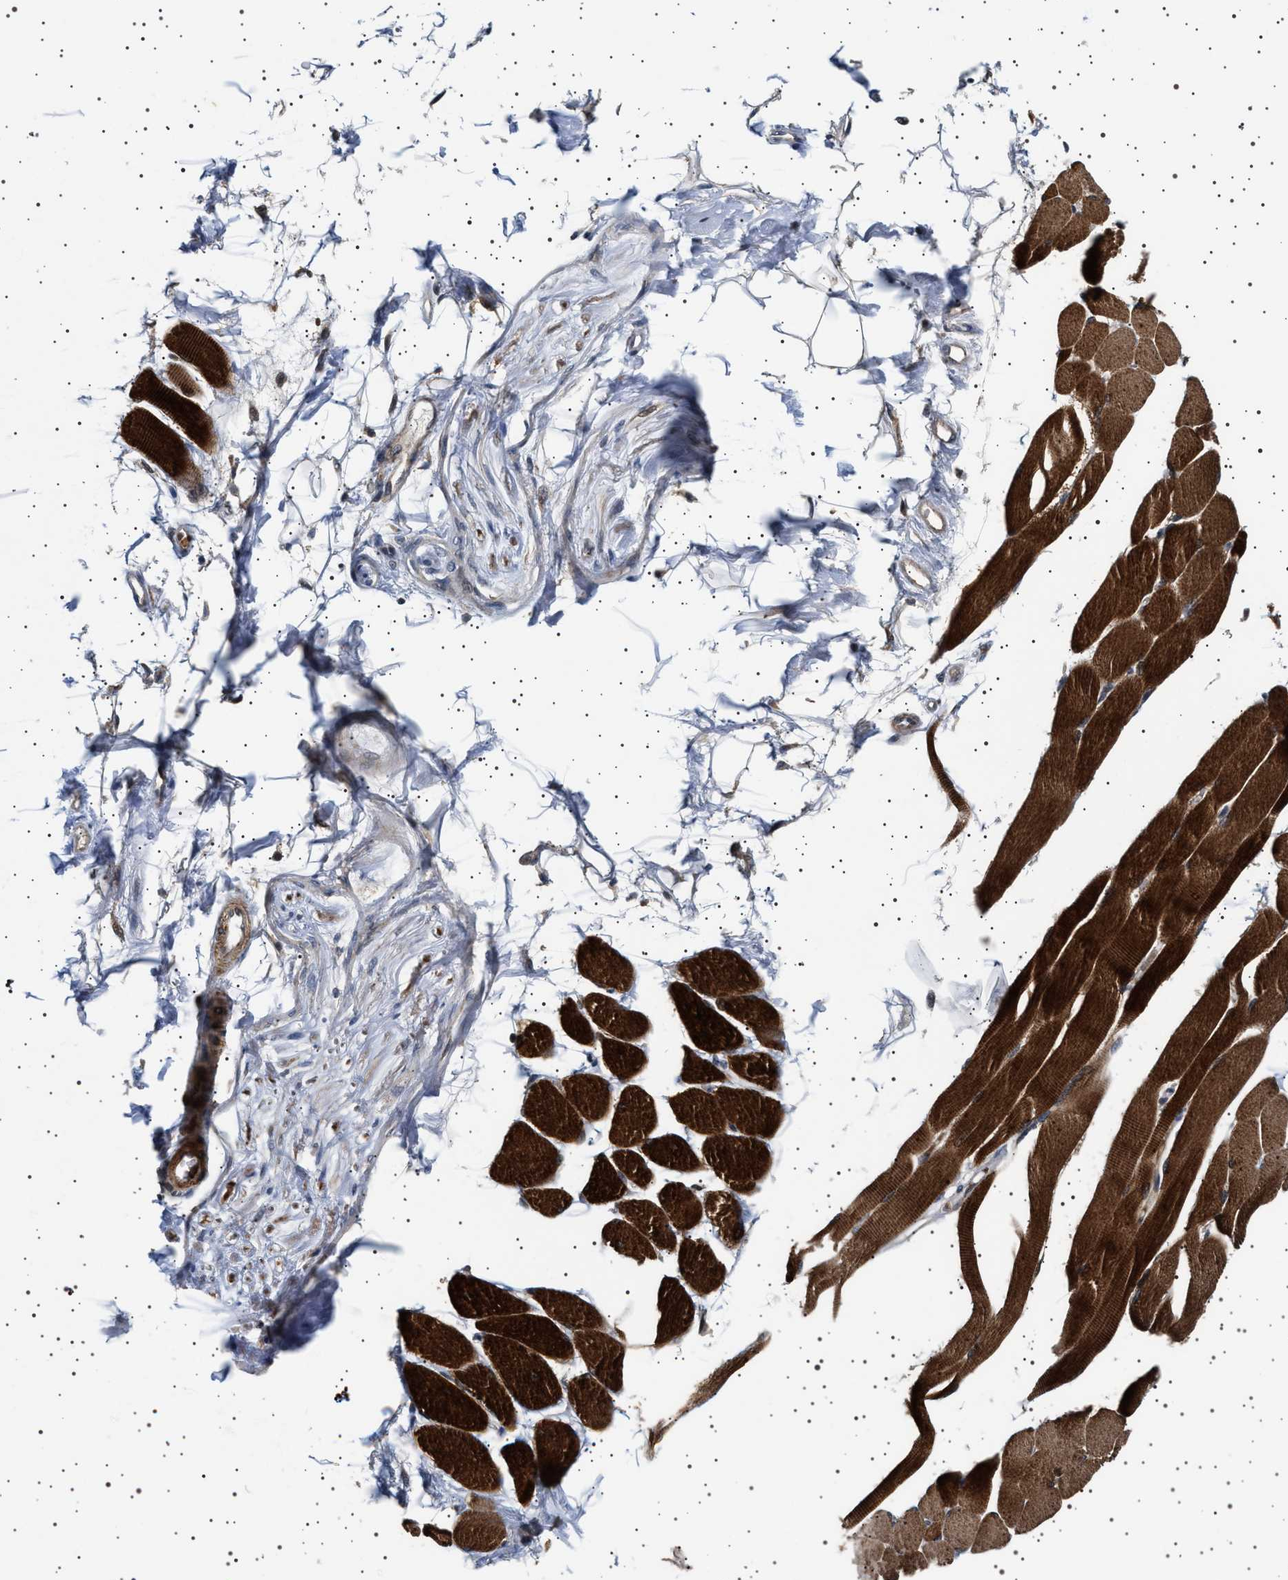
{"staining": {"intensity": "strong", "quantity": ">75%", "location": "cytoplasmic/membranous"}, "tissue": "skeletal muscle", "cell_type": "Myocytes", "image_type": "normal", "snomed": [{"axis": "morphology", "description": "Normal tissue, NOS"}, {"axis": "topography", "description": "Skeletal muscle"}, {"axis": "topography", "description": "Peripheral nerve tissue"}], "caption": "Immunohistochemistry (IHC) photomicrograph of unremarkable skeletal muscle: human skeletal muscle stained using immunohistochemistry (IHC) exhibits high levels of strong protein expression localized specifically in the cytoplasmic/membranous of myocytes, appearing as a cytoplasmic/membranous brown color.", "gene": "BAG3", "patient": {"sex": "female", "age": 84}}